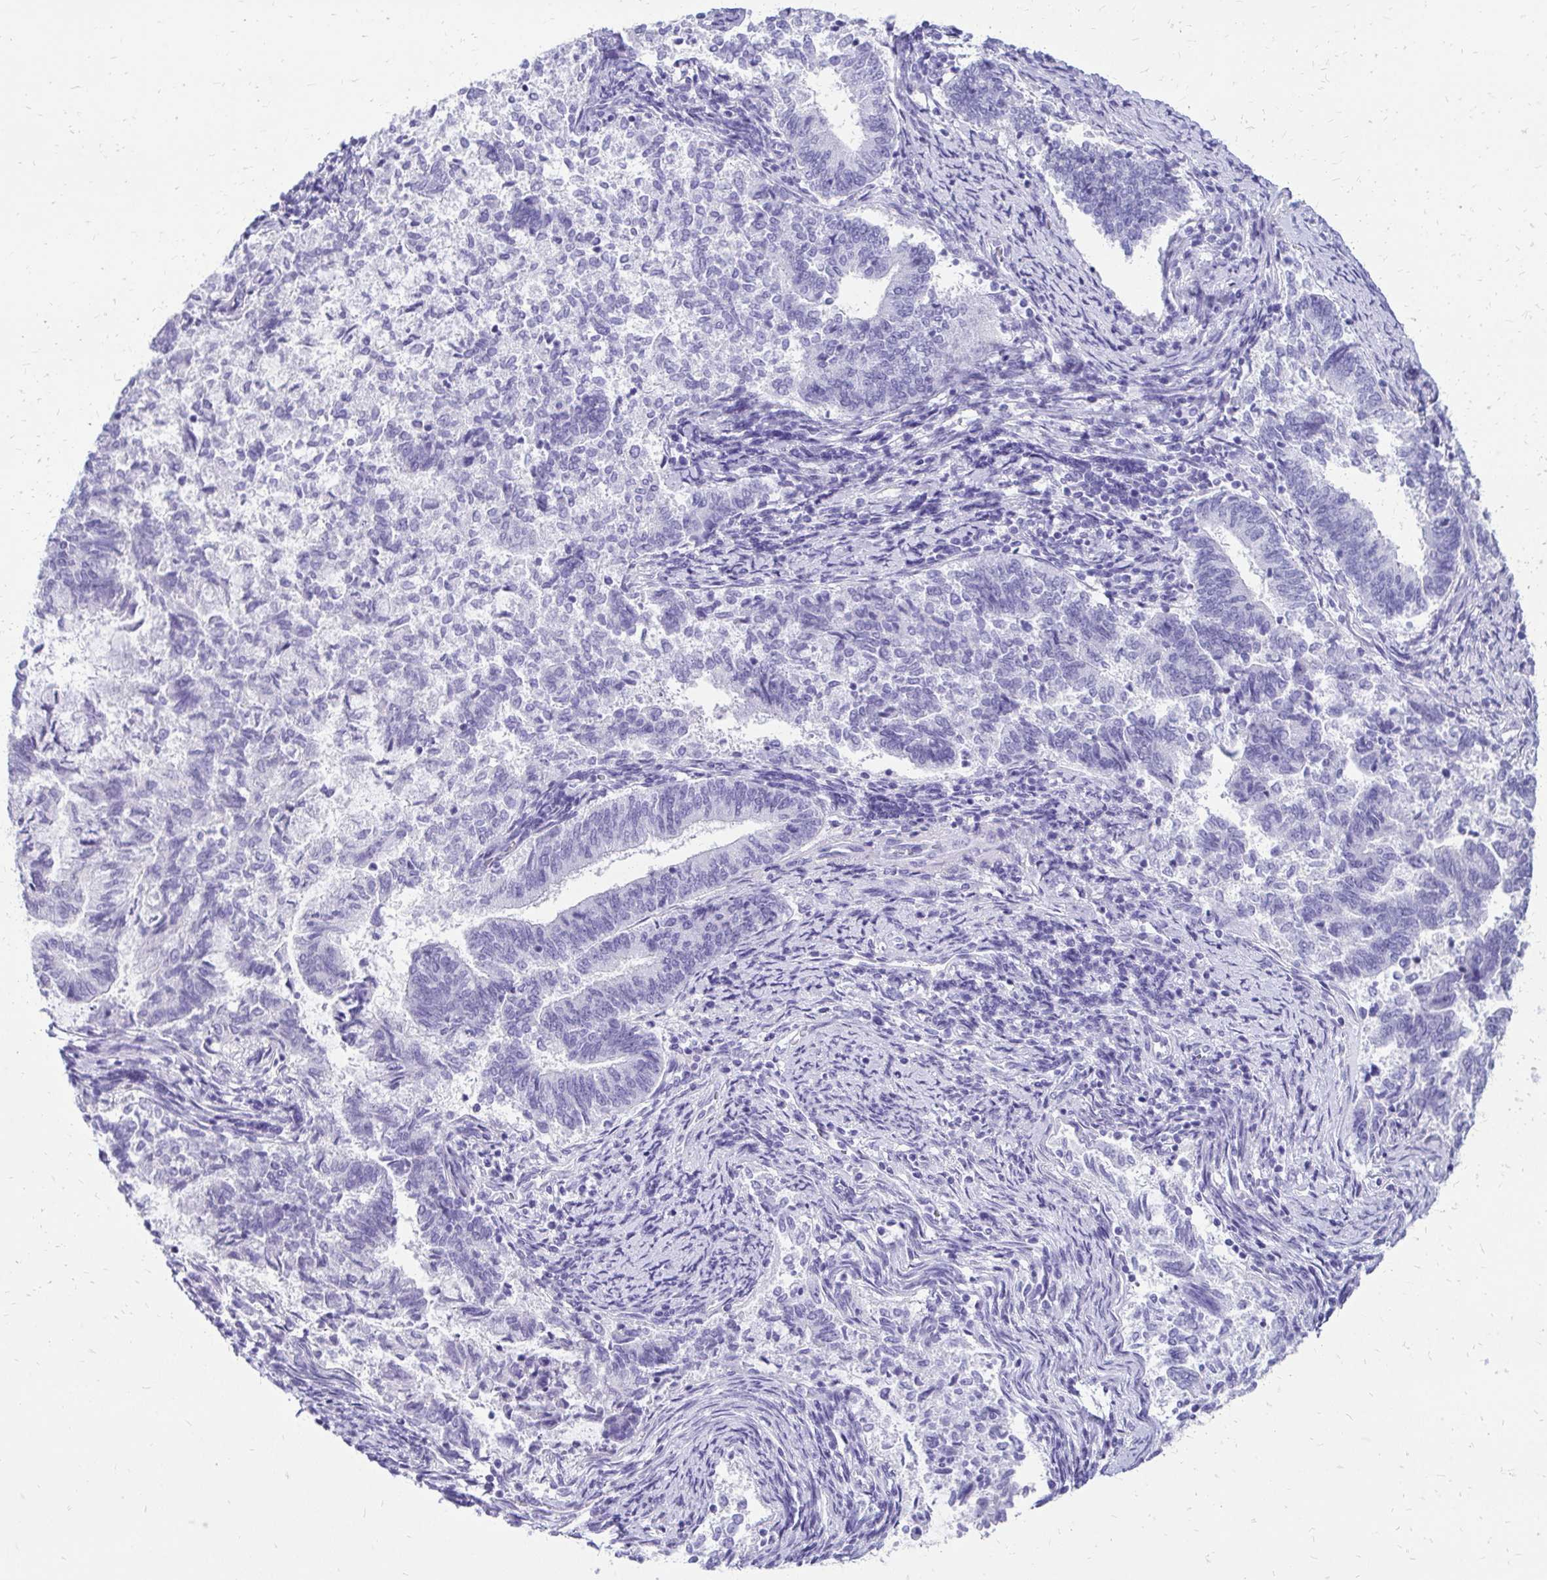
{"staining": {"intensity": "negative", "quantity": "none", "location": "none"}, "tissue": "endometrial cancer", "cell_type": "Tumor cells", "image_type": "cancer", "snomed": [{"axis": "morphology", "description": "Adenocarcinoma, NOS"}, {"axis": "topography", "description": "Endometrium"}], "caption": "This is an IHC micrograph of endometrial cancer. There is no expression in tumor cells.", "gene": "SLC32A1", "patient": {"sex": "female", "age": 65}}